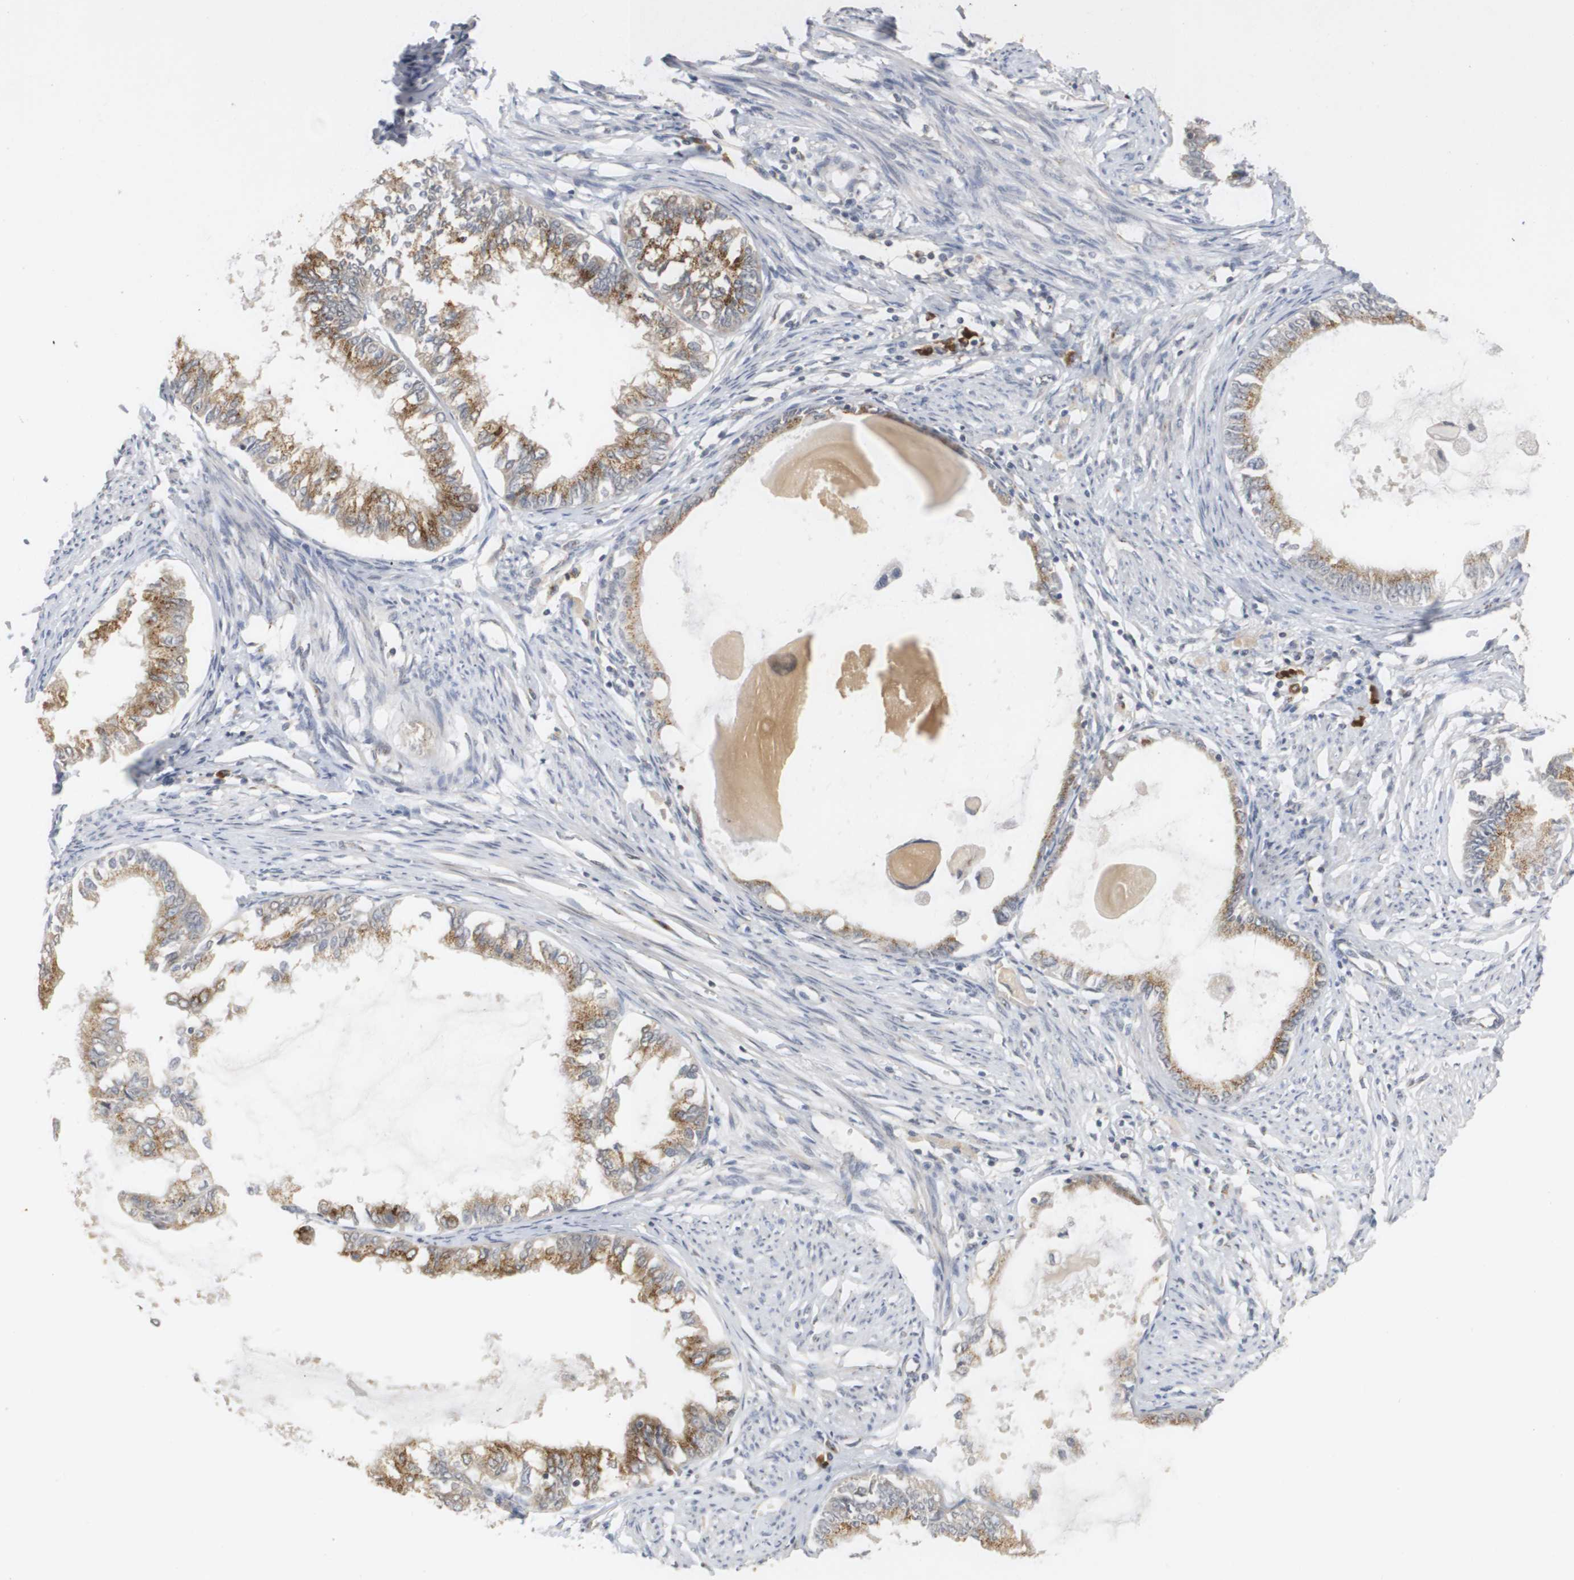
{"staining": {"intensity": "moderate", "quantity": ">75%", "location": "cytoplasmic/membranous"}, "tissue": "endometrial cancer", "cell_type": "Tumor cells", "image_type": "cancer", "snomed": [{"axis": "morphology", "description": "Adenocarcinoma, NOS"}, {"axis": "topography", "description": "Endometrium"}], "caption": "Moderate cytoplasmic/membranous protein staining is seen in about >75% of tumor cells in endometrial adenocarcinoma.", "gene": "ZFPL1", "patient": {"sex": "female", "age": 86}}